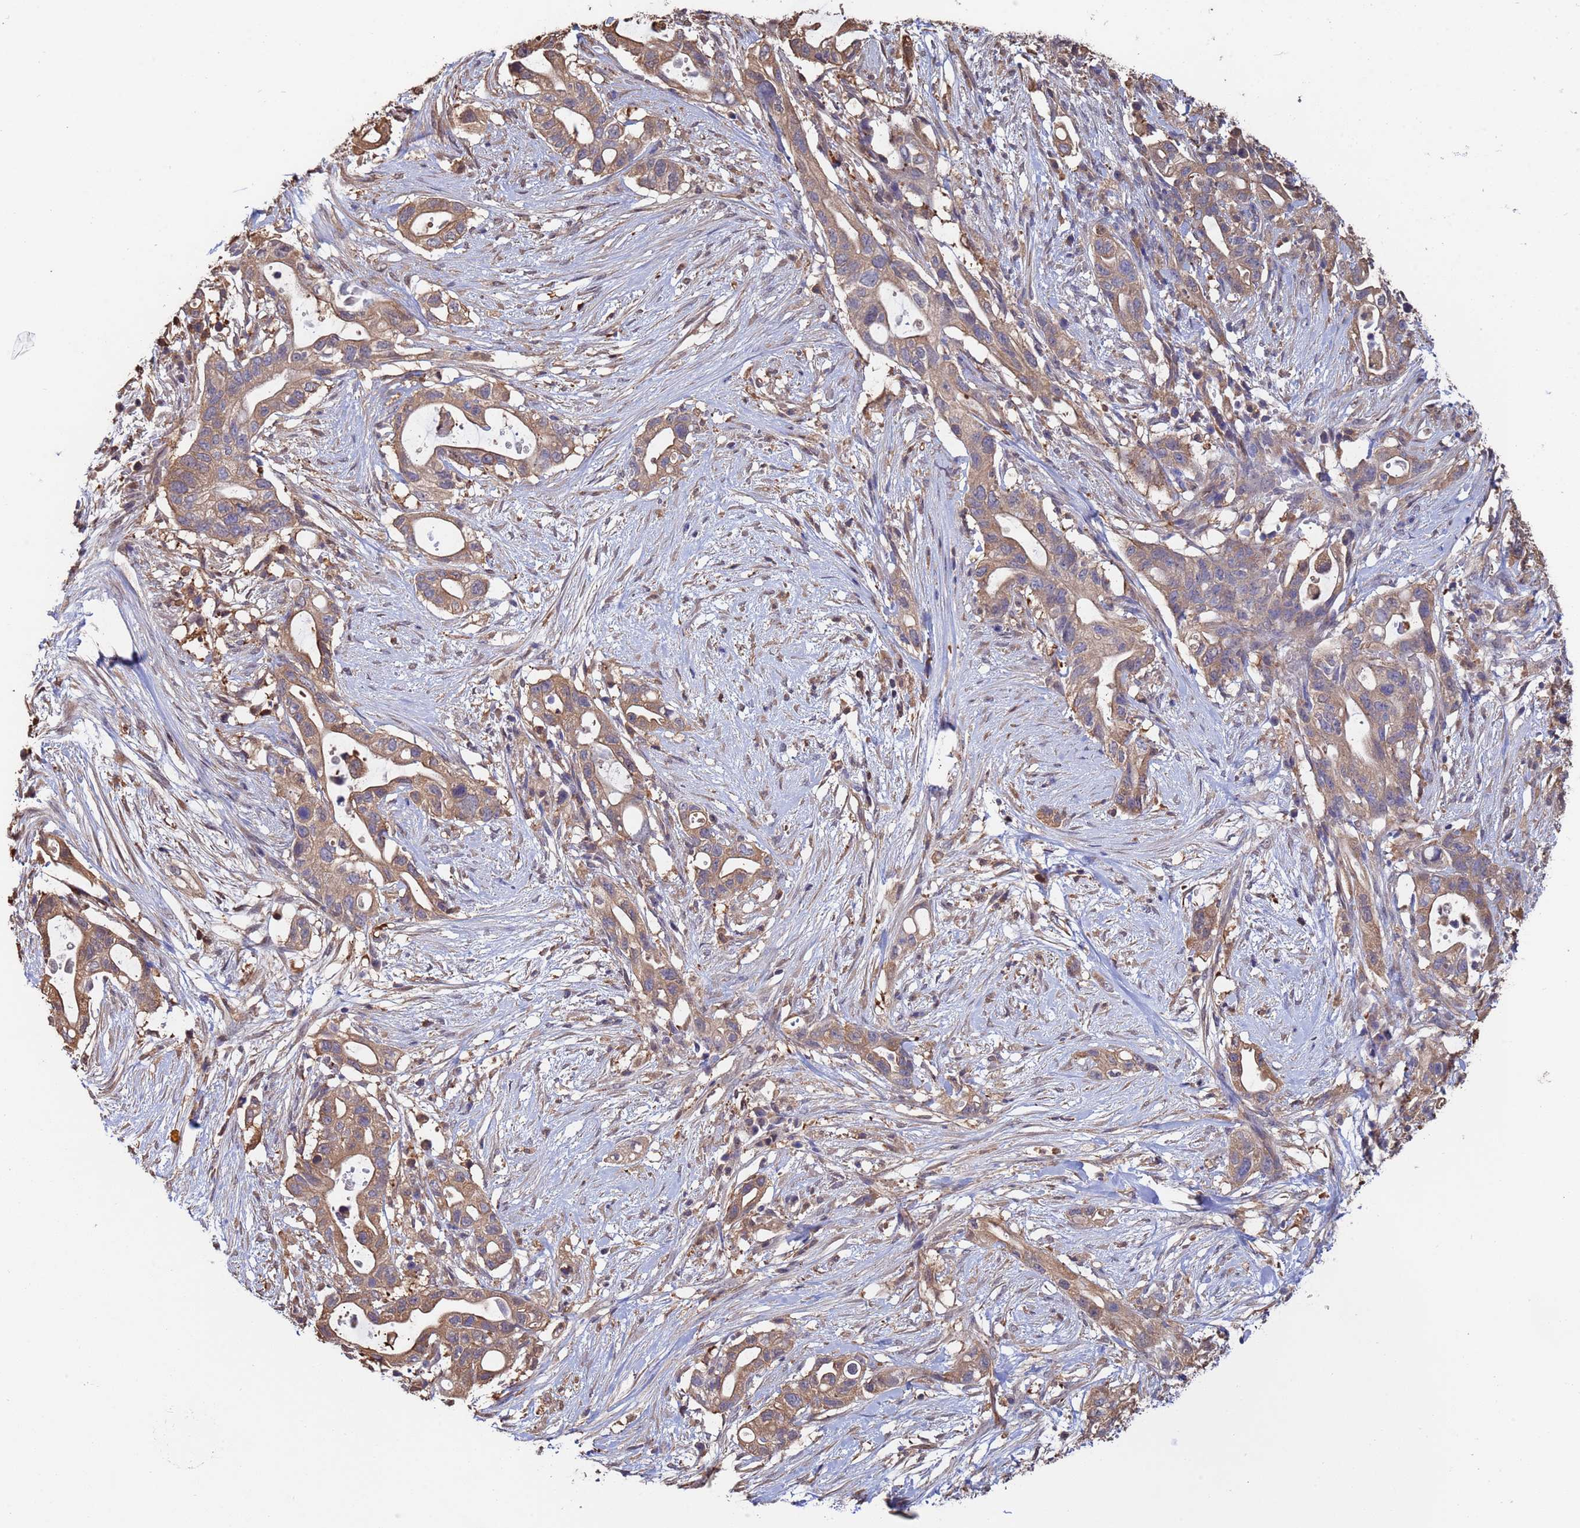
{"staining": {"intensity": "moderate", "quantity": ">75%", "location": "cytoplasmic/membranous"}, "tissue": "pancreatic cancer", "cell_type": "Tumor cells", "image_type": "cancer", "snomed": [{"axis": "morphology", "description": "Adenocarcinoma, NOS"}, {"axis": "topography", "description": "Pancreas"}], "caption": "The immunohistochemical stain labels moderate cytoplasmic/membranous positivity in tumor cells of pancreatic adenocarcinoma tissue.", "gene": "FAM25A", "patient": {"sex": "female", "age": 72}}